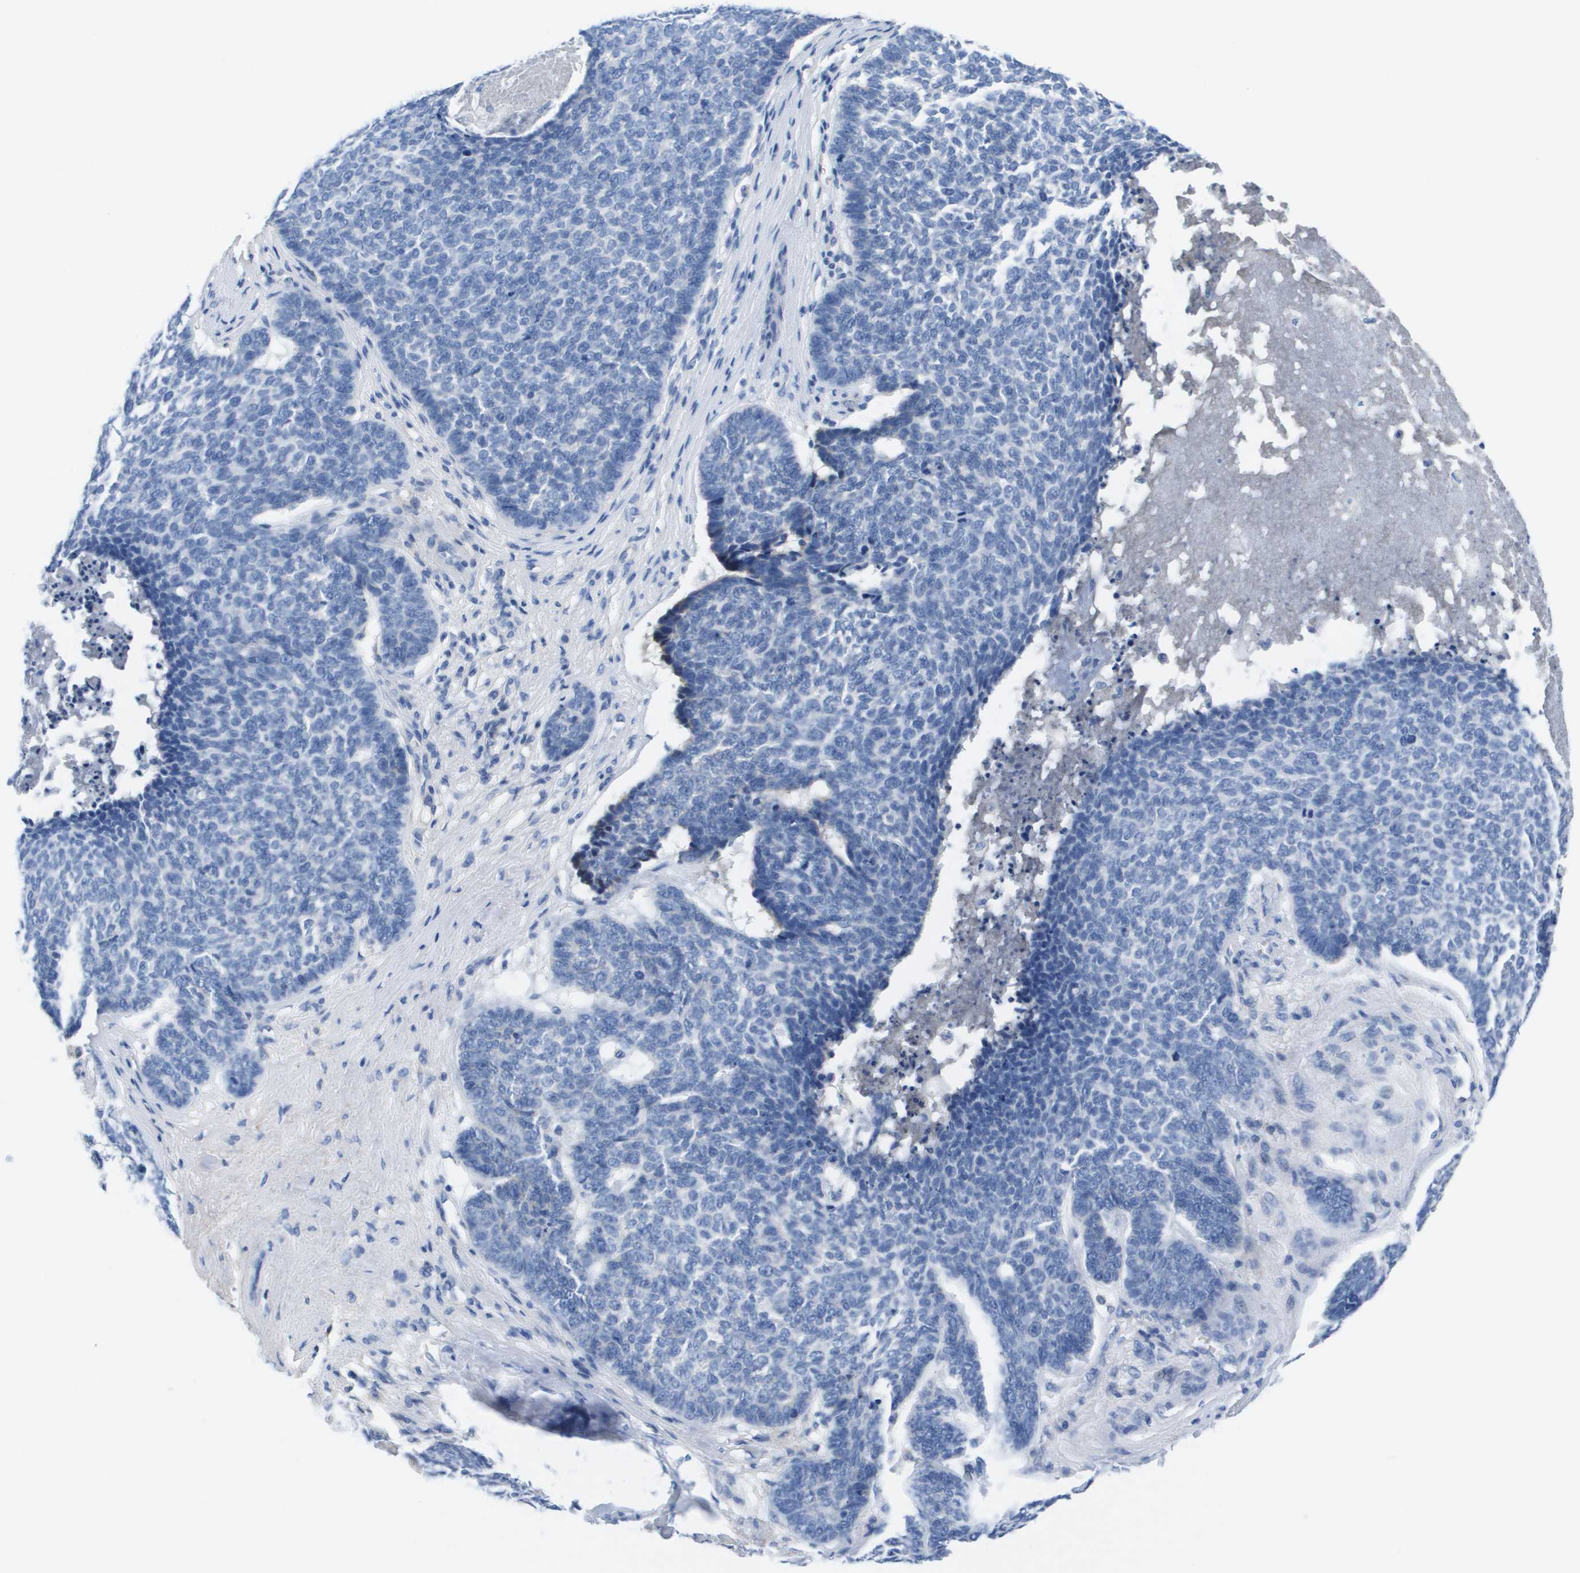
{"staining": {"intensity": "negative", "quantity": "none", "location": "none"}, "tissue": "skin cancer", "cell_type": "Tumor cells", "image_type": "cancer", "snomed": [{"axis": "morphology", "description": "Basal cell carcinoma"}, {"axis": "topography", "description": "Skin"}], "caption": "High power microscopy micrograph of an immunohistochemistry (IHC) photomicrograph of skin basal cell carcinoma, revealing no significant positivity in tumor cells.", "gene": "APOA1", "patient": {"sex": "male", "age": 67}}